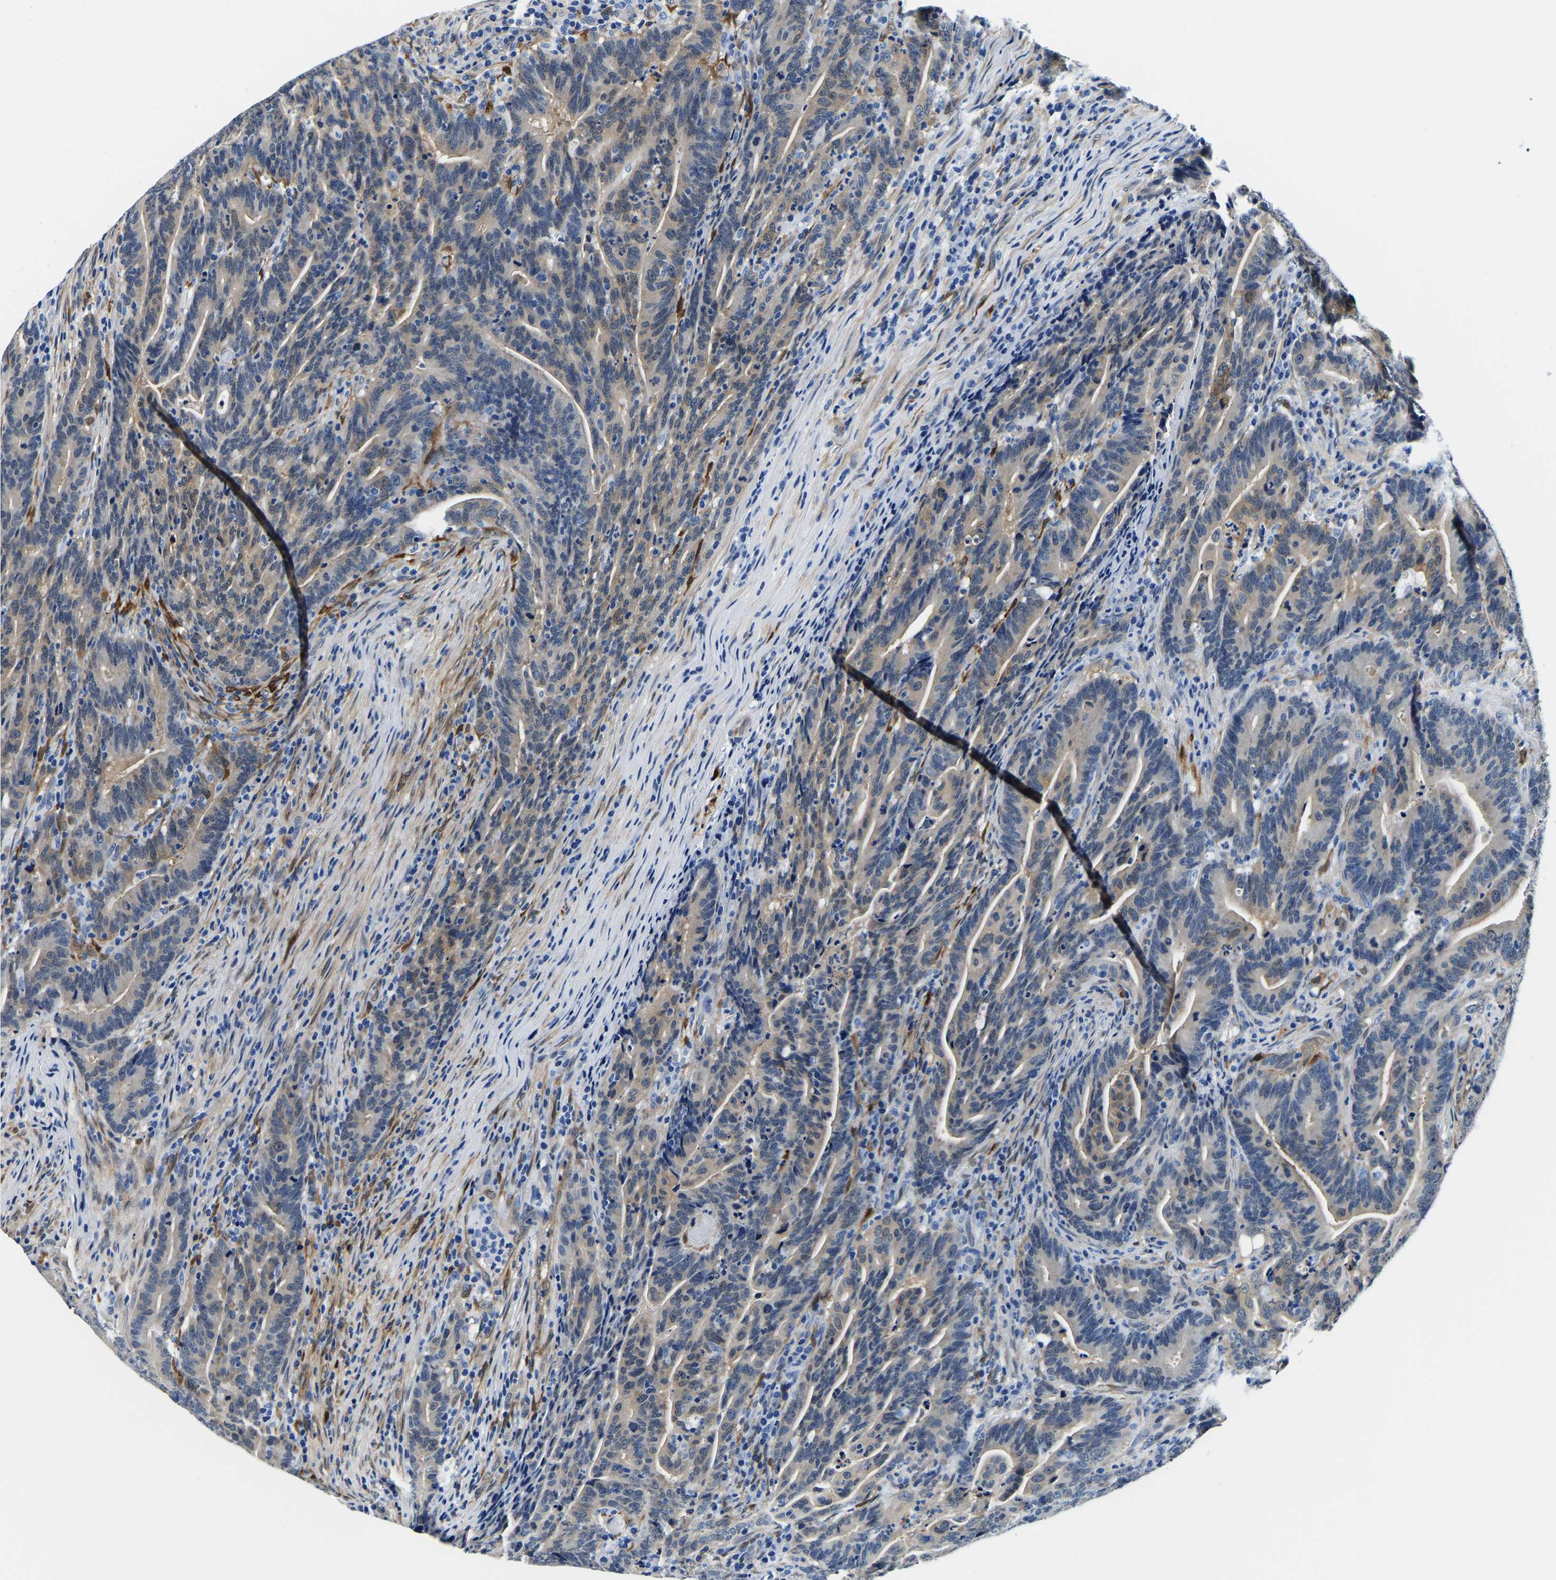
{"staining": {"intensity": "negative", "quantity": "none", "location": "none"}, "tissue": "colorectal cancer", "cell_type": "Tumor cells", "image_type": "cancer", "snomed": [{"axis": "morphology", "description": "Adenocarcinoma, NOS"}, {"axis": "topography", "description": "Colon"}], "caption": "Immunohistochemistry micrograph of neoplastic tissue: colorectal cancer stained with DAB (3,3'-diaminobenzidine) demonstrates no significant protein expression in tumor cells.", "gene": "S100A13", "patient": {"sex": "female", "age": 66}}